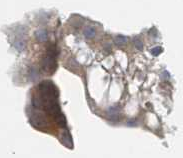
{"staining": {"intensity": "weak", "quantity": "<25%", "location": "cytoplasmic/membranous"}, "tissue": "renal cancer", "cell_type": "Tumor cells", "image_type": "cancer", "snomed": [{"axis": "morphology", "description": "Adenocarcinoma, NOS"}, {"axis": "topography", "description": "Kidney"}], "caption": "This is an immunohistochemistry micrograph of renal adenocarcinoma. There is no positivity in tumor cells.", "gene": "NAPB", "patient": {"sex": "male", "age": 63}}